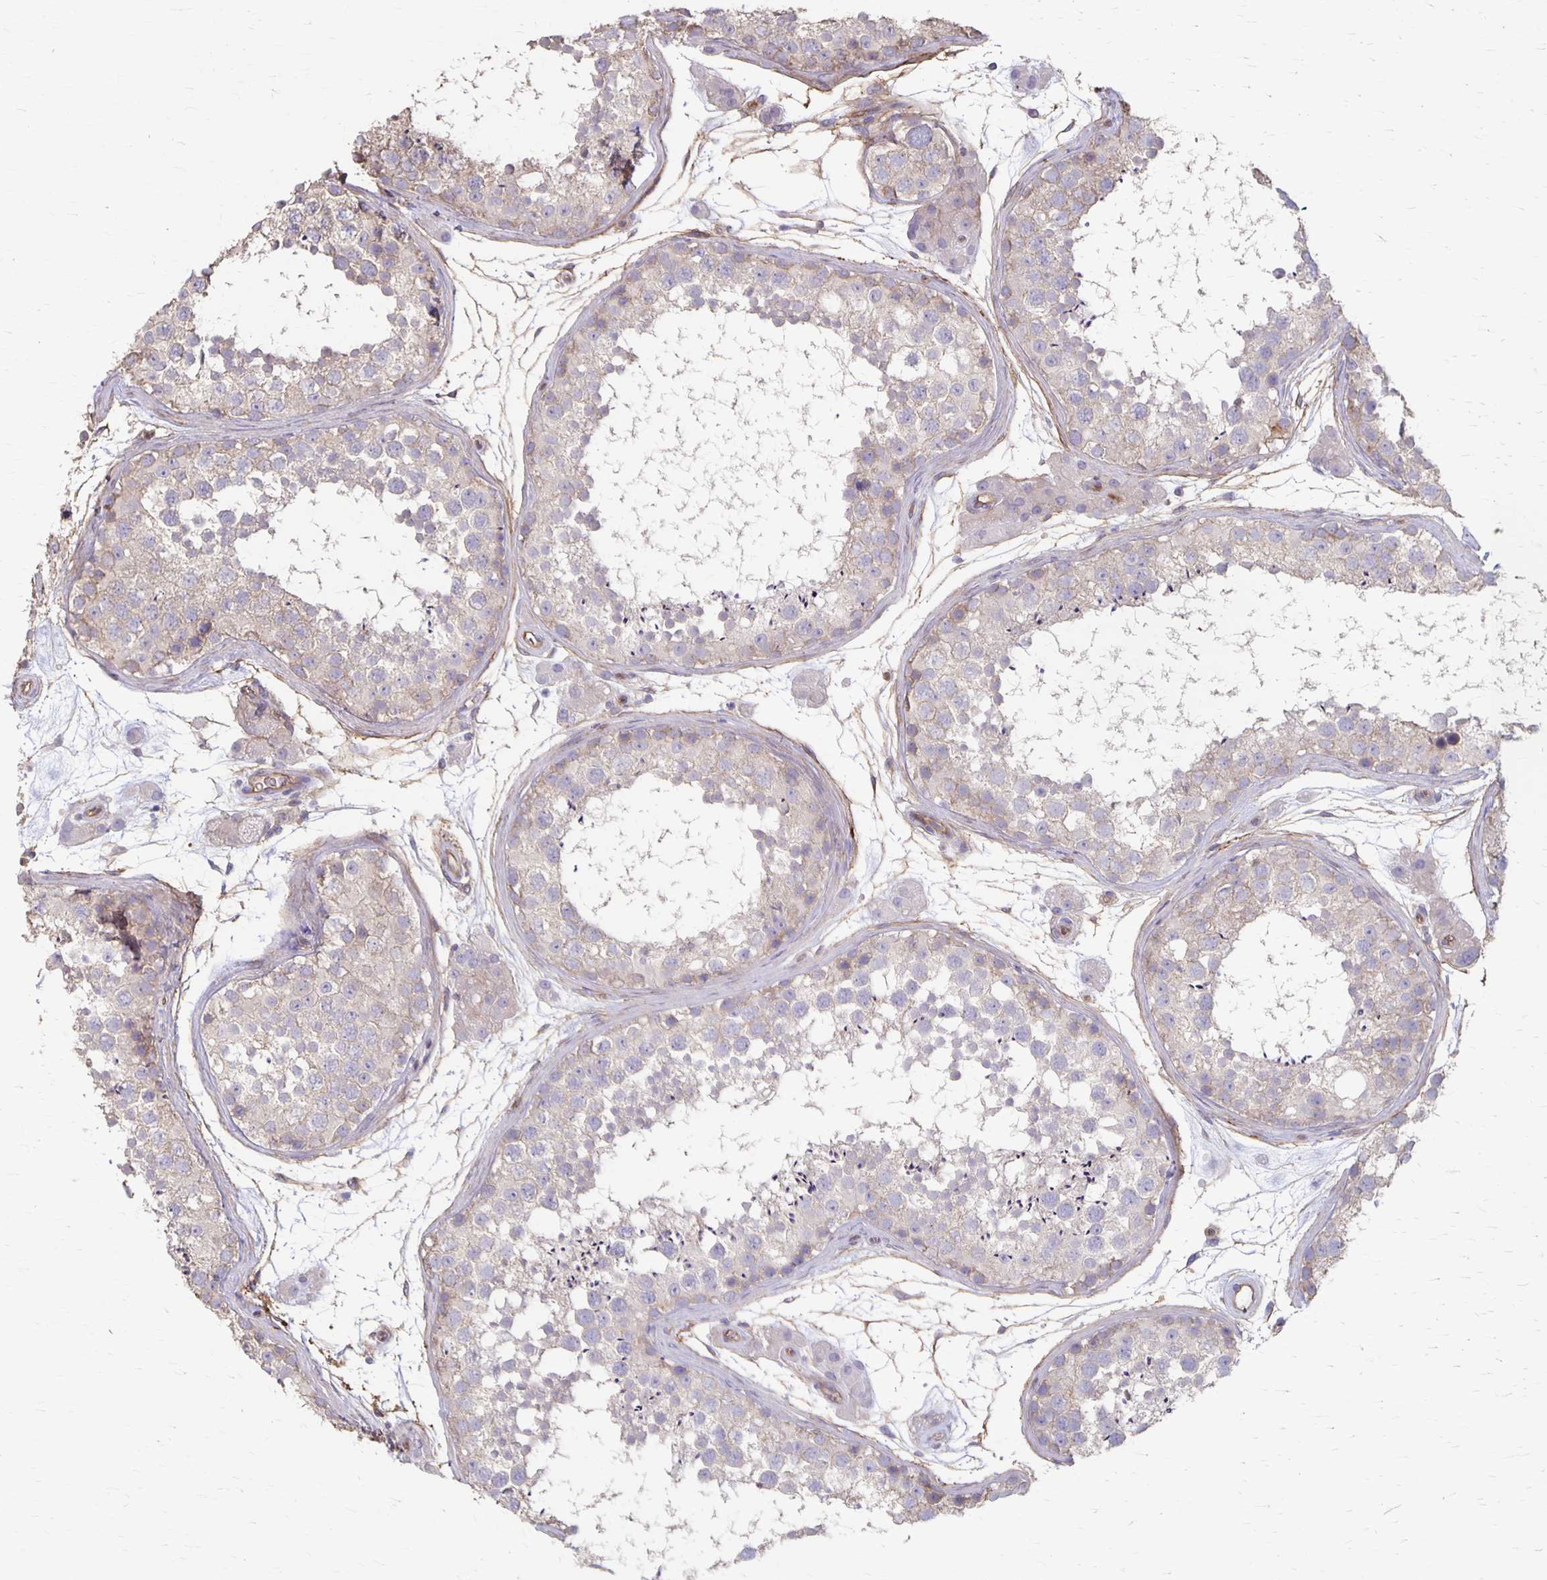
{"staining": {"intensity": "weak", "quantity": "<25%", "location": "cytoplasmic/membranous"}, "tissue": "testis", "cell_type": "Cells in seminiferous ducts", "image_type": "normal", "snomed": [{"axis": "morphology", "description": "Normal tissue, NOS"}, {"axis": "topography", "description": "Testis"}], "caption": "Histopathology image shows no protein positivity in cells in seminiferous ducts of benign testis.", "gene": "PPP1R3E", "patient": {"sex": "male", "age": 41}}